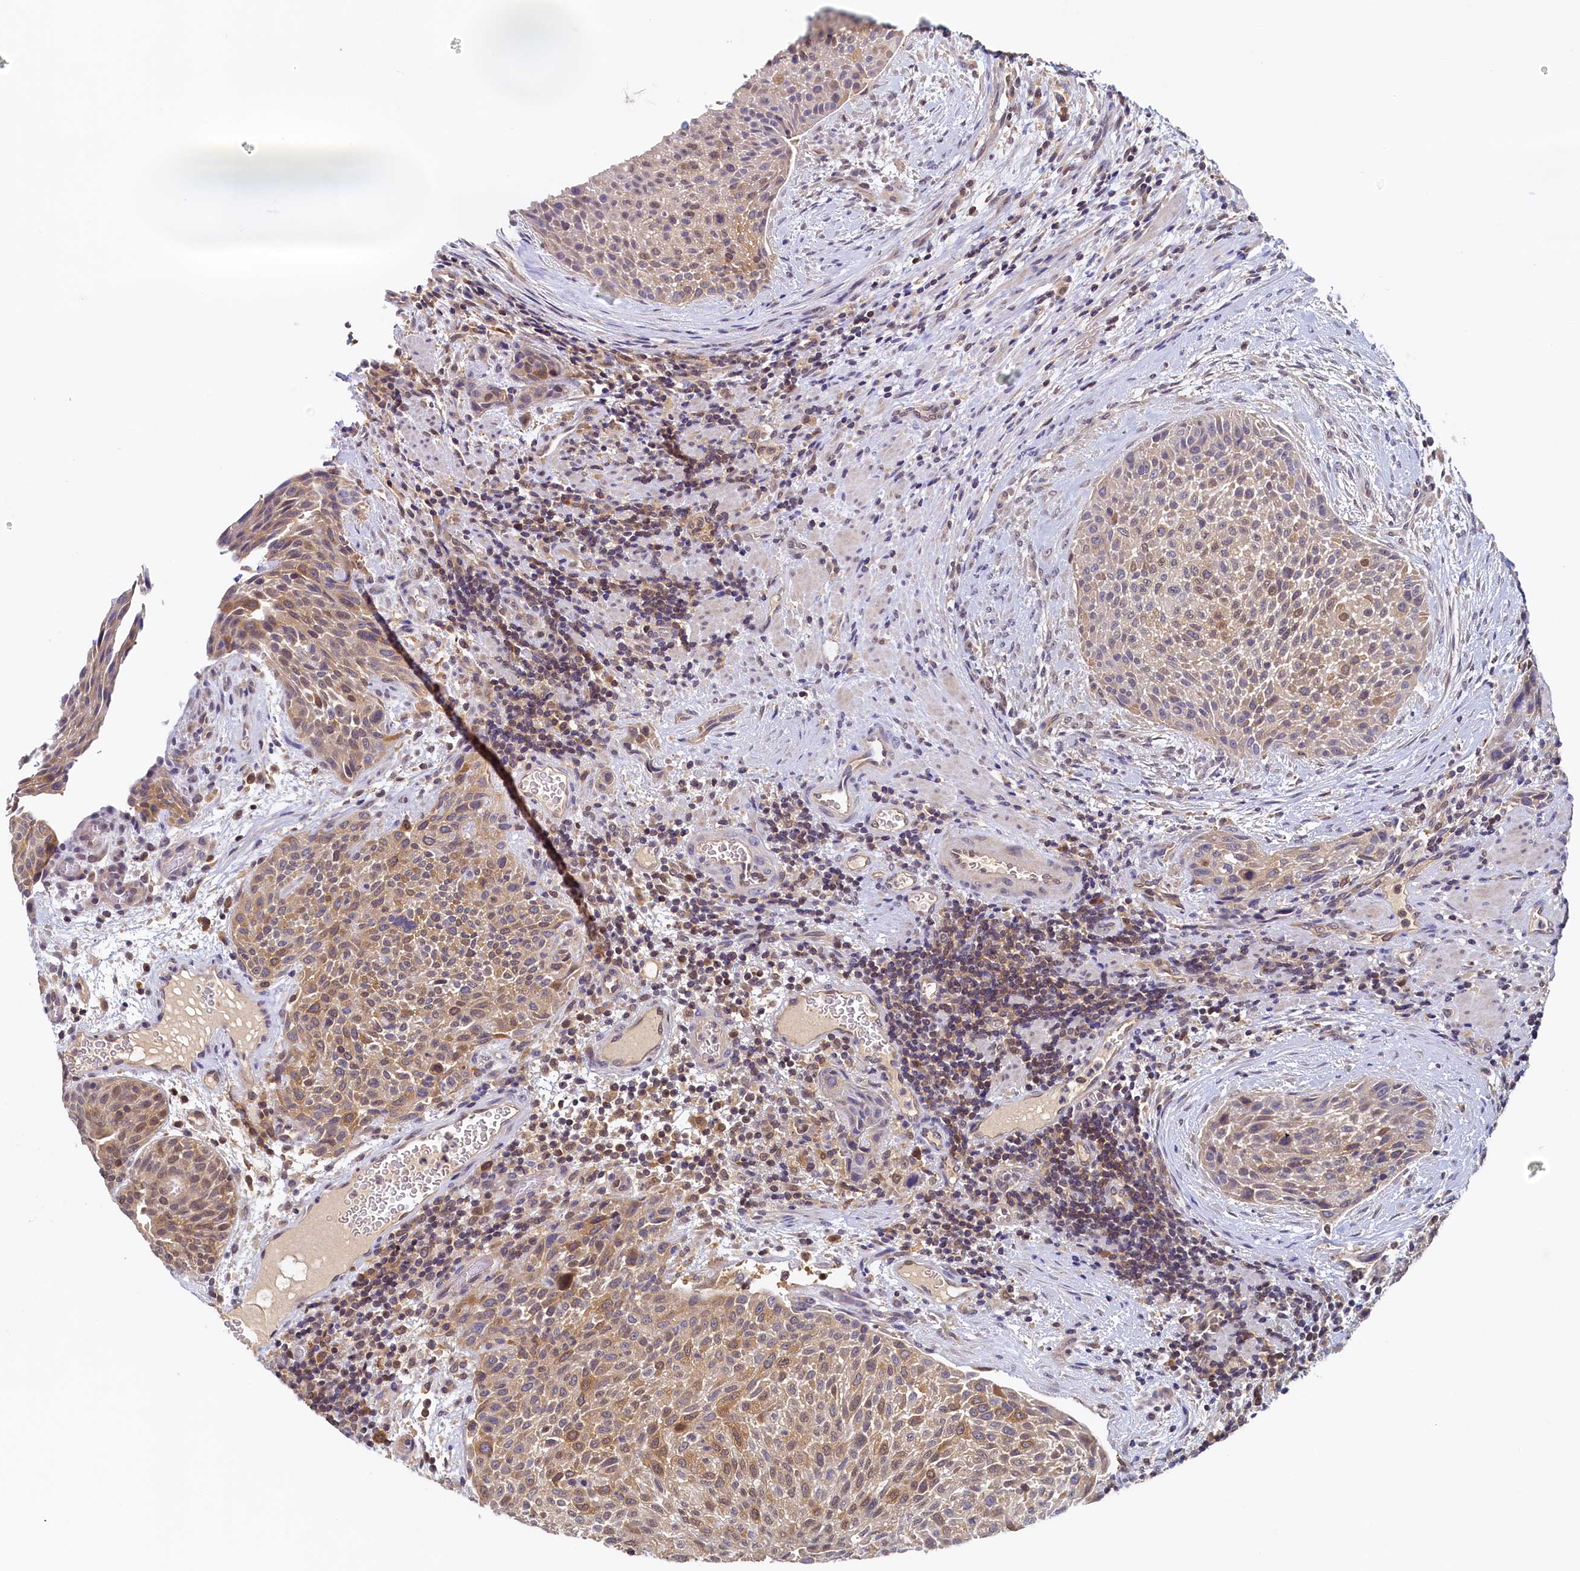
{"staining": {"intensity": "moderate", "quantity": "<25%", "location": "cytoplasmic/membranous,nuclear"}, "tissue": "urothelial cancer", "cell_type": "Tumor cells", "image_type": "cancer", "snomed": [{"axis": "morphology", "description": "Normal tissue, NOS"}, {"axis": "morphology", "description": "Urothelial carcinoma, NOS"}, {"axis": "topography", "description": "Urinary bladder"}, {"axis": "topography", "description": "Peripheral nerve tissue"}], "caption": "A brown stain highlights moderate cytoplasmic/membranous and nuclear positivity of a protein in transitional cell carcinoma tumor cells.", "gene": "PAAF1", "patient": {"sex": "male", "age": 35}}